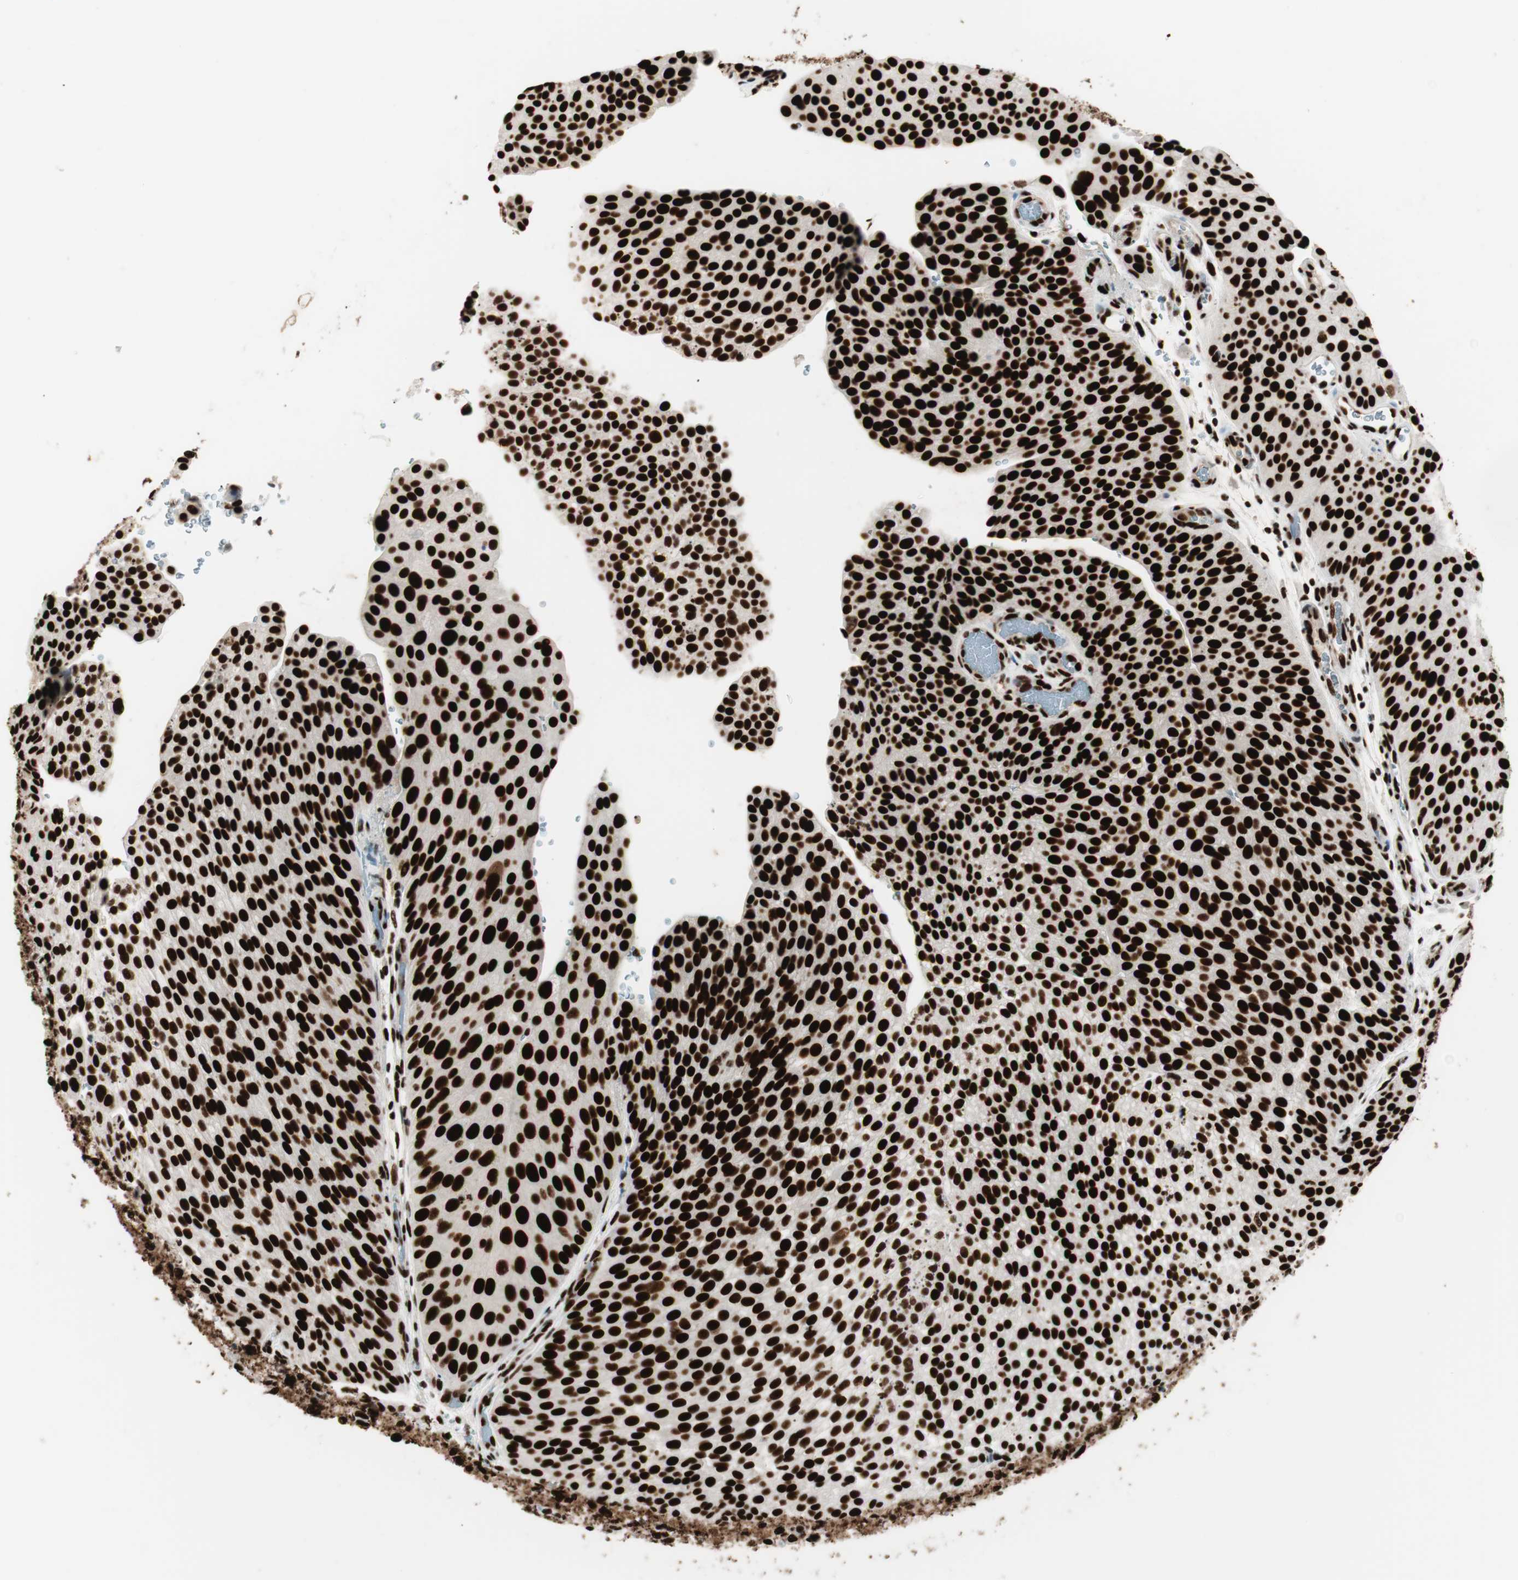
{"staining": {"intensity": "strong", "quantity": ">75%", "location": "nuclear"}, "tissue": "urothelial cancer", "cell_type": "Tumor cells", "image_type": "cancer", "snomed": [{"axis": "morphology", "description": "Urothelial carcinoma, Low grade"}, {"axis": "topography", "description": "Smooth muscle"}, {"axis": "topography", "description": "Urinary bladder"}], "caption": "The micrograph displays a brown stain indicating the presence of a protein in the nuclear of tumor cells in low-grade urothelial carcinoma.", "gene": "PSME3", "patient": {"sex": "male", "age": 60}}